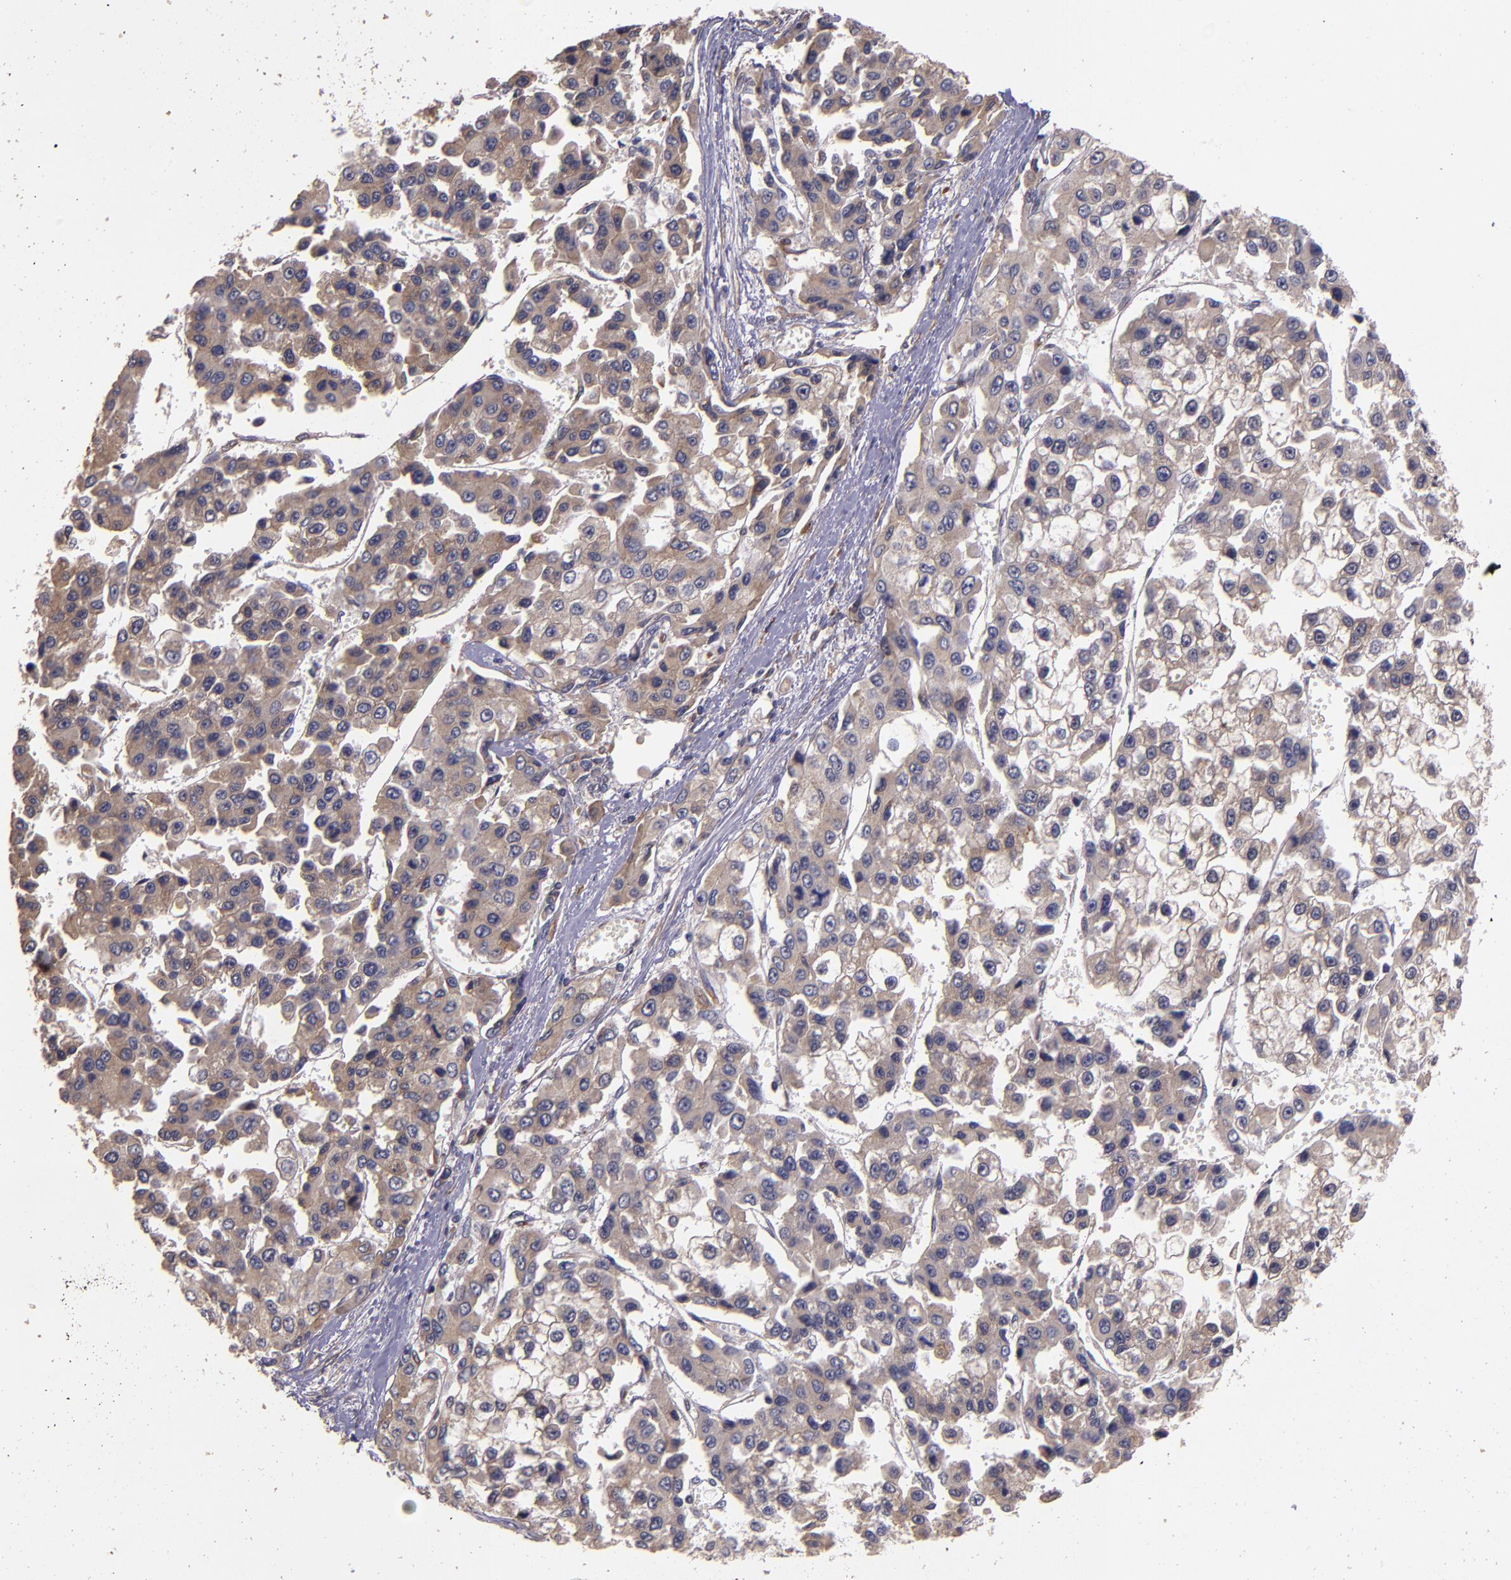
{"staining": {"intensity": "moderate", "quantity": ">75%", "location": "cytoplasmic/membranous"}, "tissue": "liver cancer", "cell_type": "Tumor cells", "image_type": "cancer", "snomed": [{"axis": "morphology", "description": "Carcinoma, Hepatocellular, NOS"}, {"axis": "topography", "description": "Liver"}], "caption": "Moderate cytoplasmic/membranous staining is identified in approximately >75% of tumor cells in liver cancer (hepatocellular carcinoma).", "gene": "PRAF2", "patient": {"sex": "female", "age": 66}}